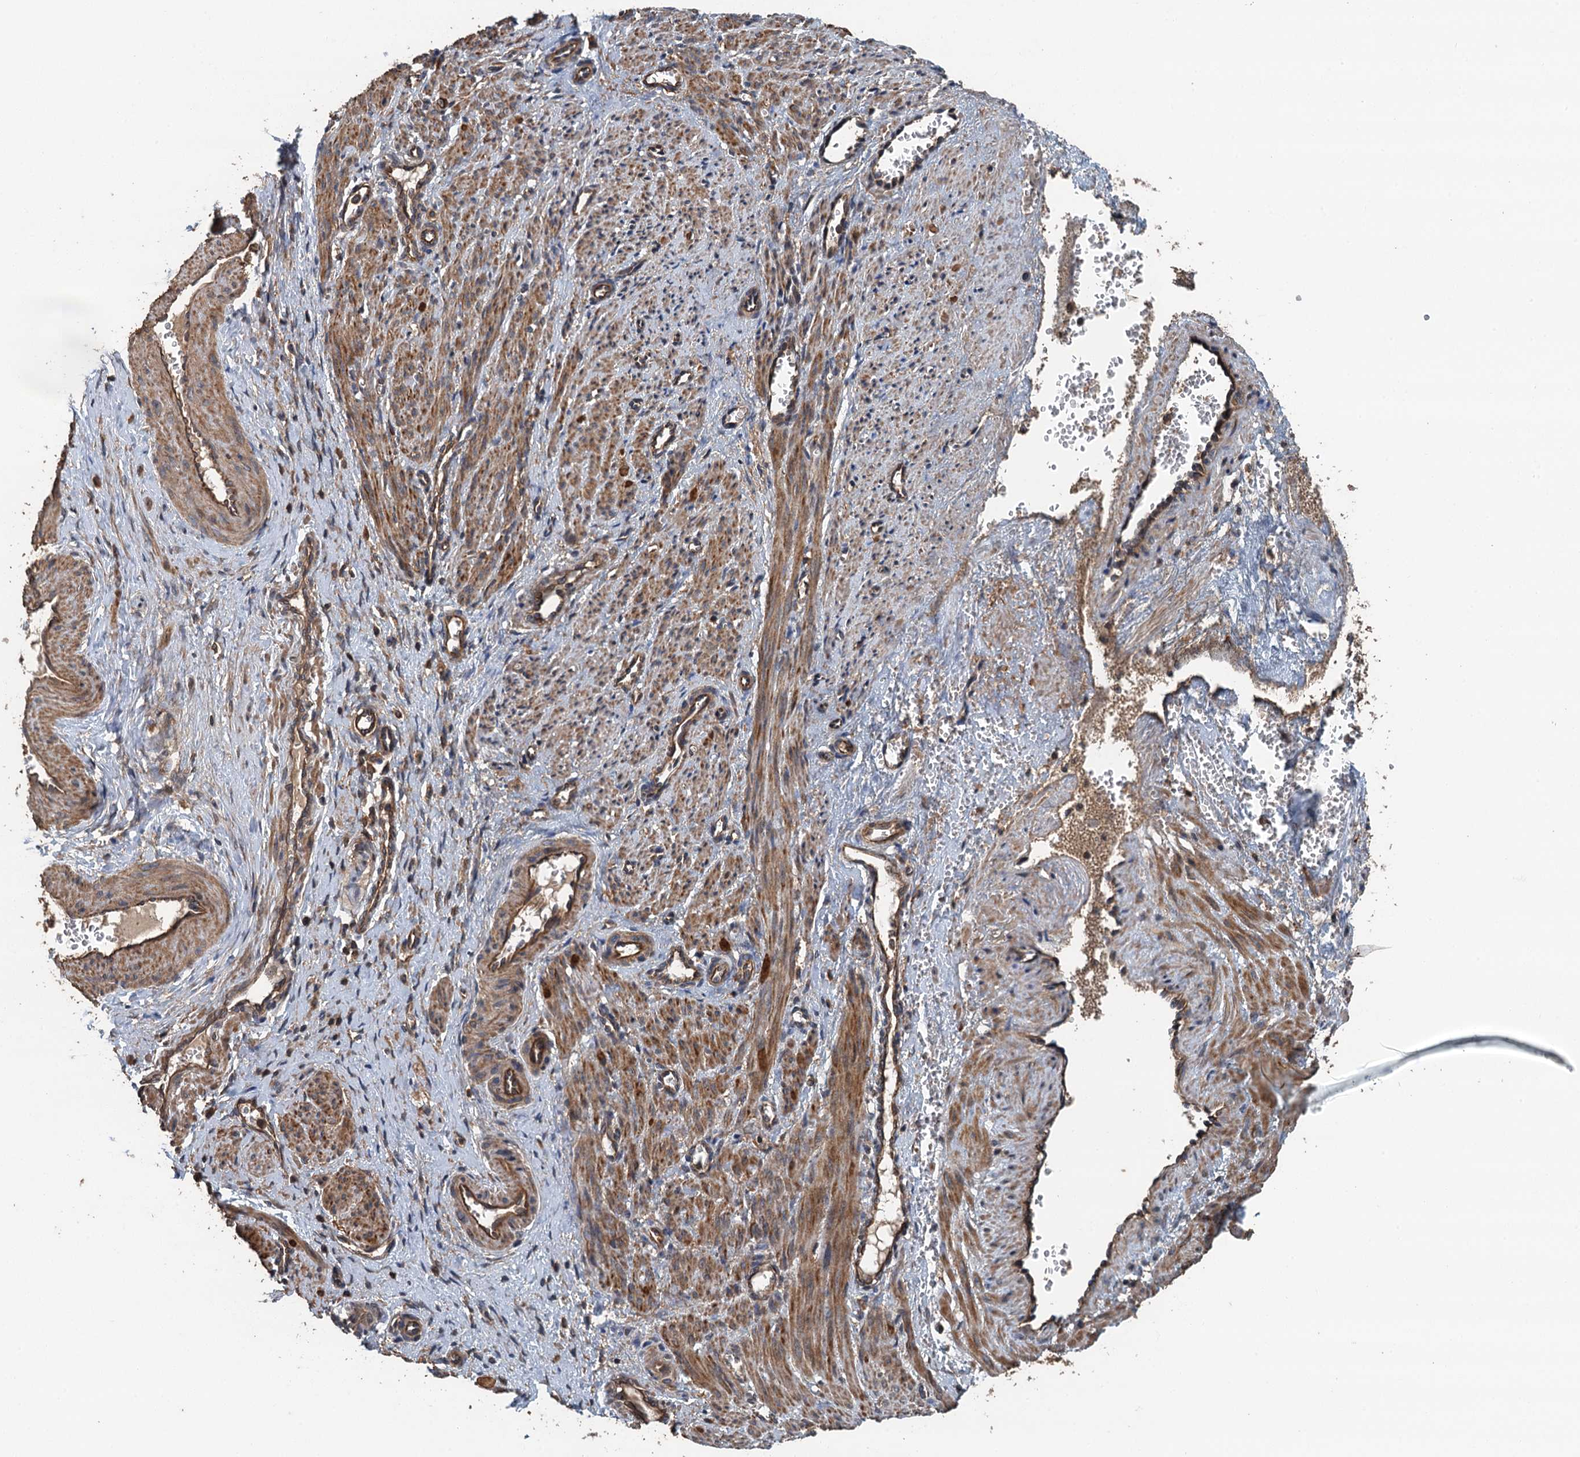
{"staining": {"intensity": "moderate", "quantity": ">75%", "location": "cytoplasmic/membranous"}, "tissue": "smooth muscle", "cell_type": "Smooth muscle cells", "image_type": "normal", "snomed": [{"axis": "morphology", "description": "Normal tissue, NOS"}, {"axis": "topography", "description": "Endometrium"}], "caption": "DAB (3,3'-diaminobenzidine) immunohistochemical staining of benign smooth muscle shows moderate cytoplasmic/membranous protein staining in approximately >75% of smooth muscle cells.", "gene": "BORCS5", "patient": {"sex": "female", "age": 33}}